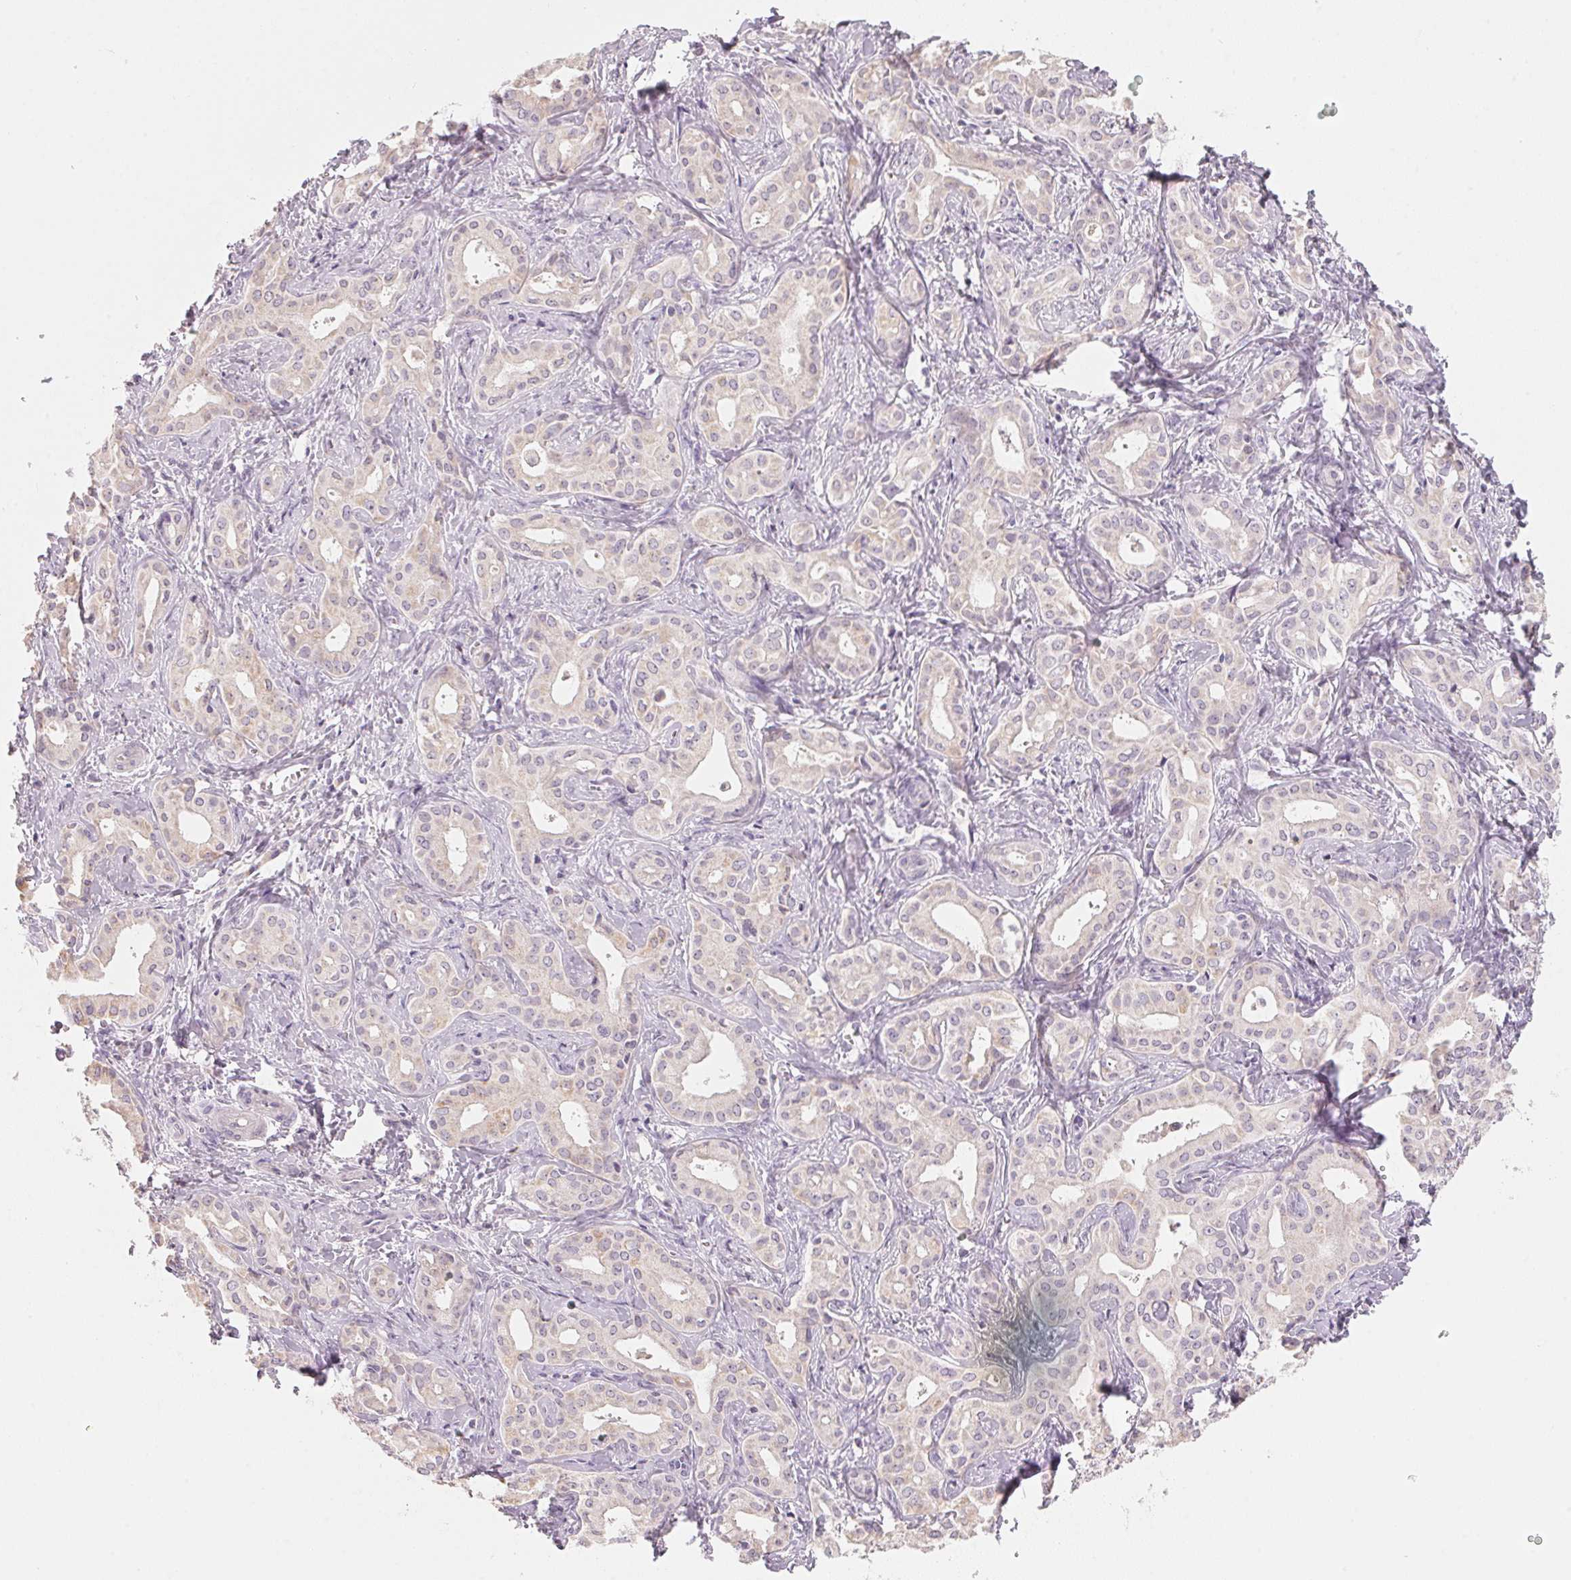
{"staining": {"intensity": "negative", "quantity": "none", "location": "none"}, "tissue": "liver cancer", "cell_type": "Tumor cells", "image_type": "cancer", "snomed": [{"axis": "morphology", "description": "Cholangiocarcinoma"}, {"axis": "topography", "description": "Liver"}], "caption": "A photomicrograph of liver cancer stained for a protein displays no brown staining in tumor cells.", "gene": "ANKRD31", "patient": {"sex": "female", "age": 65}}